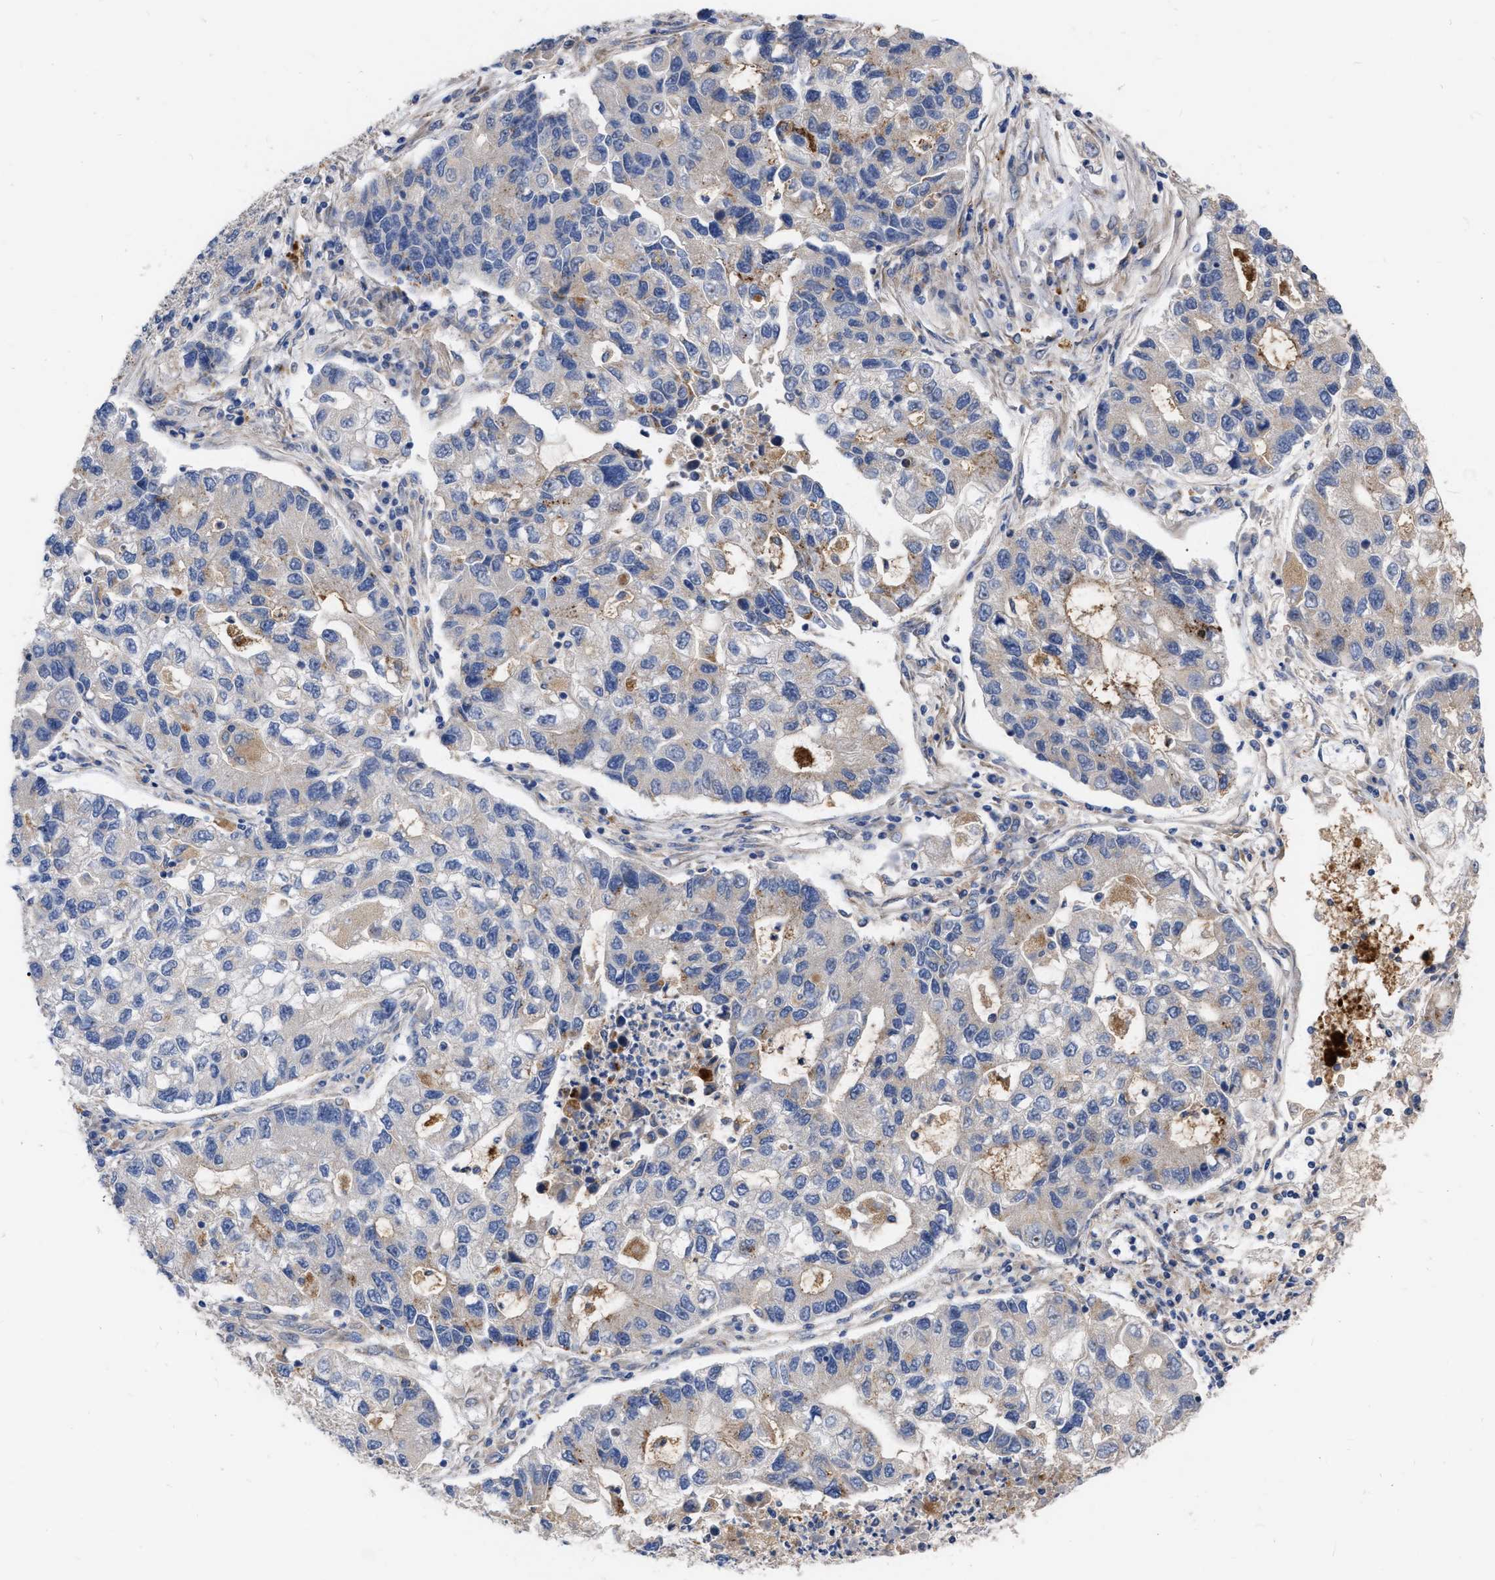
{"staining": {"intensity": "negative", "quantity": "none", "location": "none"}, "tissue": "lung cancer", "cell_type": "Tumor cells", "image_type": "cancer", "snomed": [{"axis": "morphology", "description": "Adenocarcinoma, NOS"}, {"axis": "topography", "description": "Lung"}], "caption": "This image is of lung adenocarcinoma stained with immunohistochemistry to label a protein in brown with the nuclei are counter-stained blue. There is no expression in tumor cells.", "gene": "MLST8", "patient": {"sex": "female", "age": 51}}